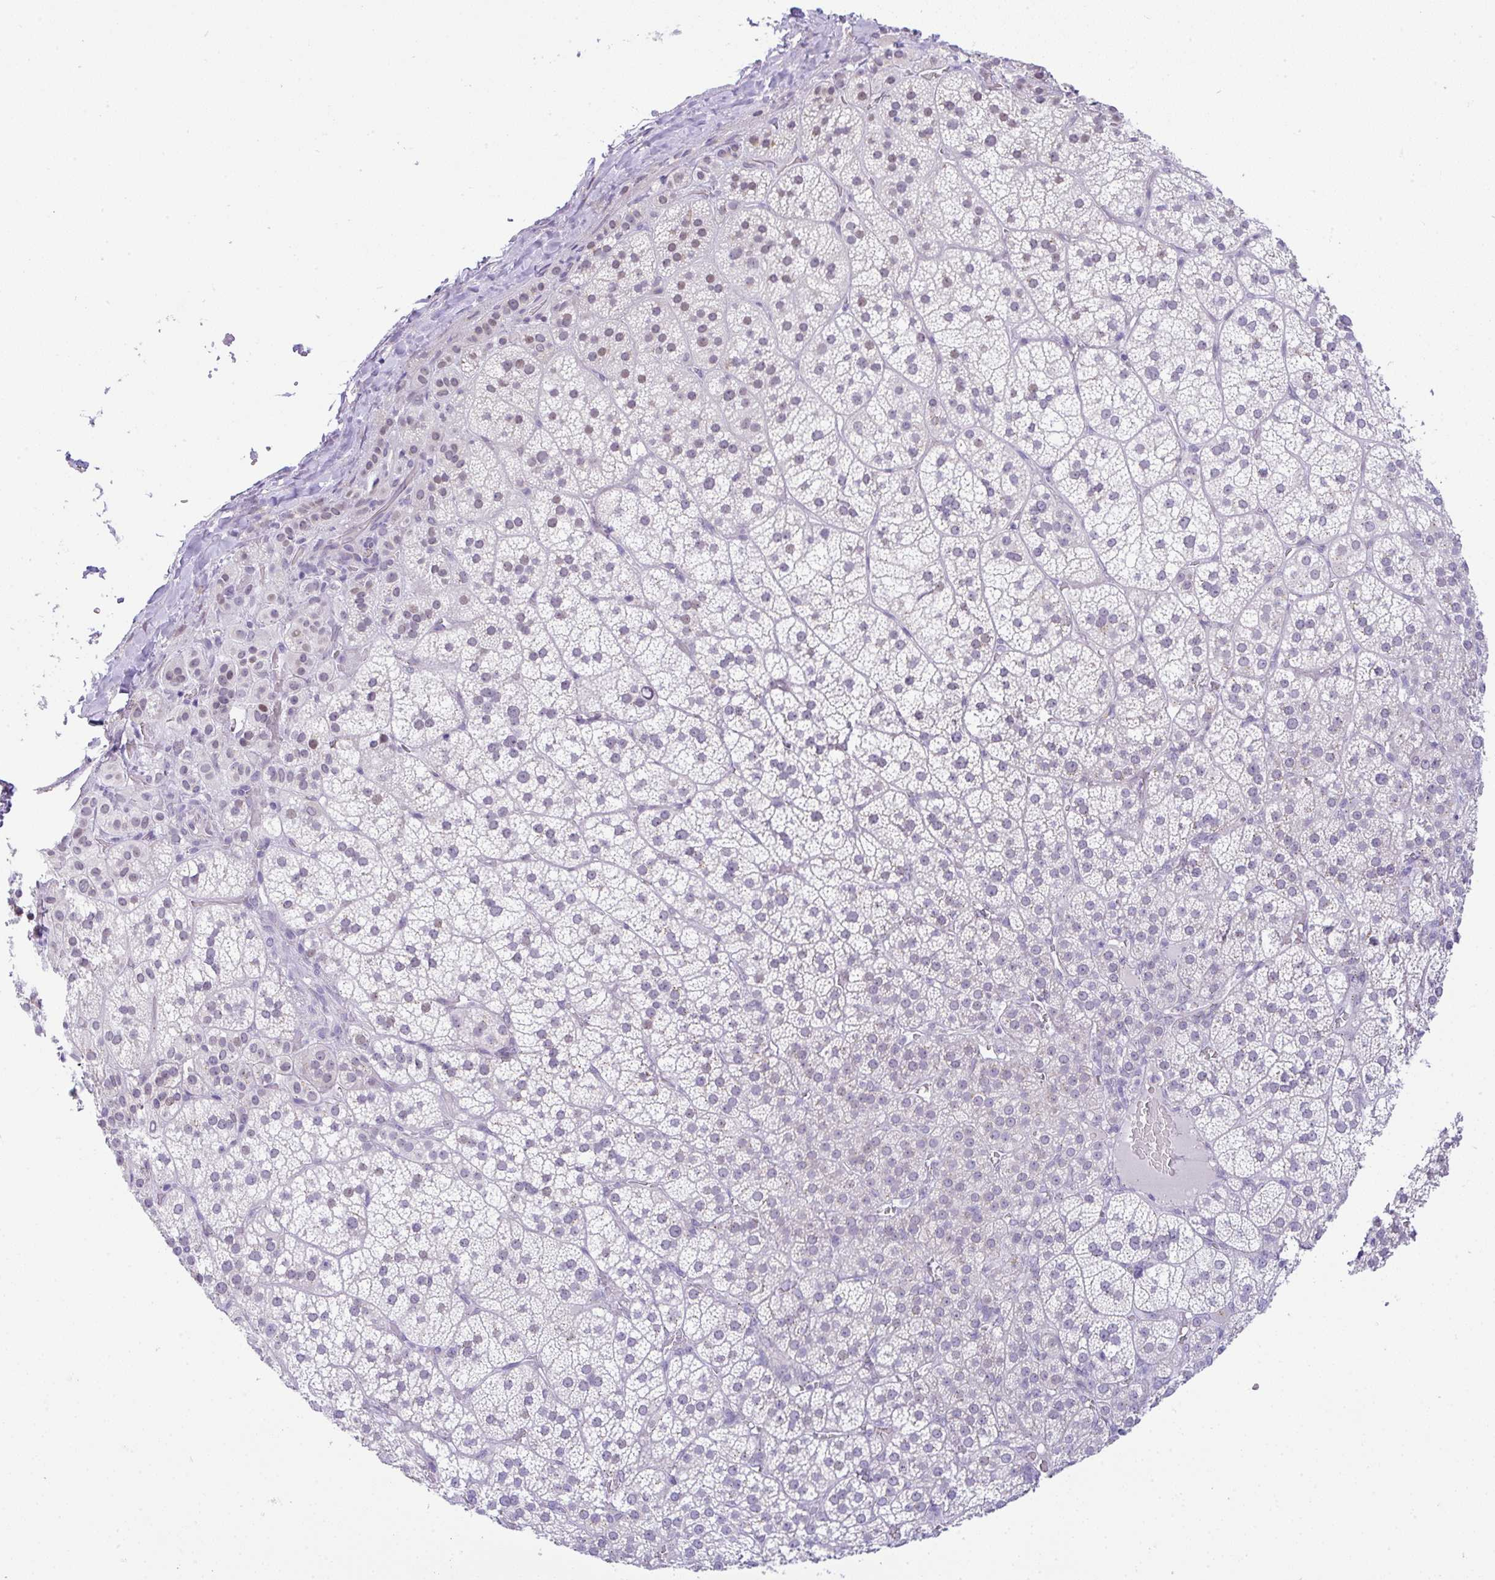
{"staining": {"intensity": "moderate", "quantity": "<25%", "location": "cytoplasmic/membranous,nuclear"}, "tissue": "adrenal gland", "cell_type": "Glandular cells", "image_type": "normal", "snomed": [{"axis": "morphology", "description": "Normal tissue, NOS"}, {"axis": "topography", "description": "Adrenal gland"}], "caption": "About <25% of glandular cells in normal adrenal gland show moderate cytoplasmic/membranous,nuclear protein positivity as visualized by brown immunohistochemical staining.", "gene": "FAM177A1", "patient": {"sex": "female", "age": 60}}